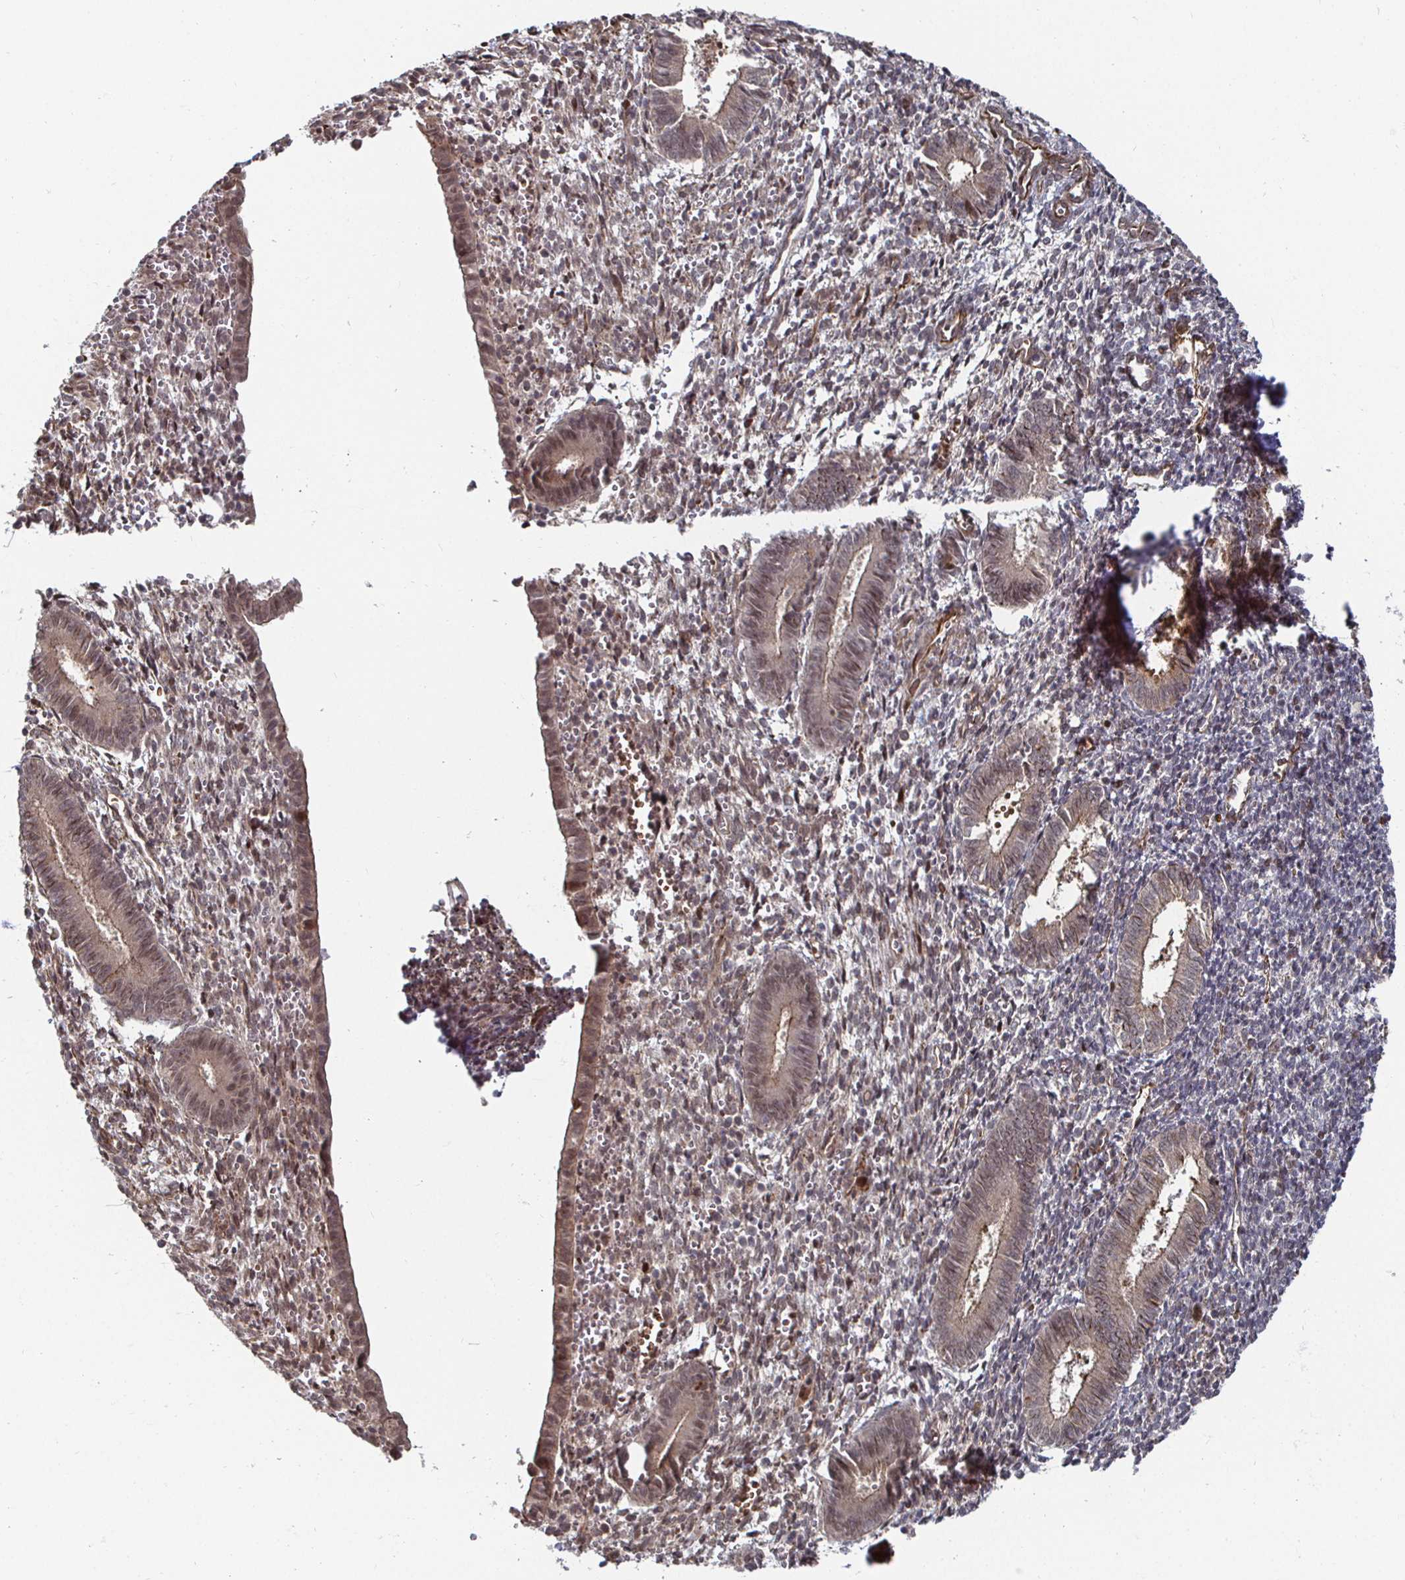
{"staining": {"intensity": "weak", "quantity": "<25%", "location": "cytoplasmic/membranous"}, "tissue": "endometrium", "cell_type": "Cells in endometrial stroma", "image_type": "normal", "snomed": [{"axis": "morphology", "description": "Normal tissue, NOS"}, {"axis": "topography", "description": "Endometrium"}], "caption": "This is an immunohistochemistry (IHC) image of benign human endometrium. There is no expression in cells in endometrial stroma.", "gene": "TBKBP1", "patient": {"sex": "female", "age": 25}}